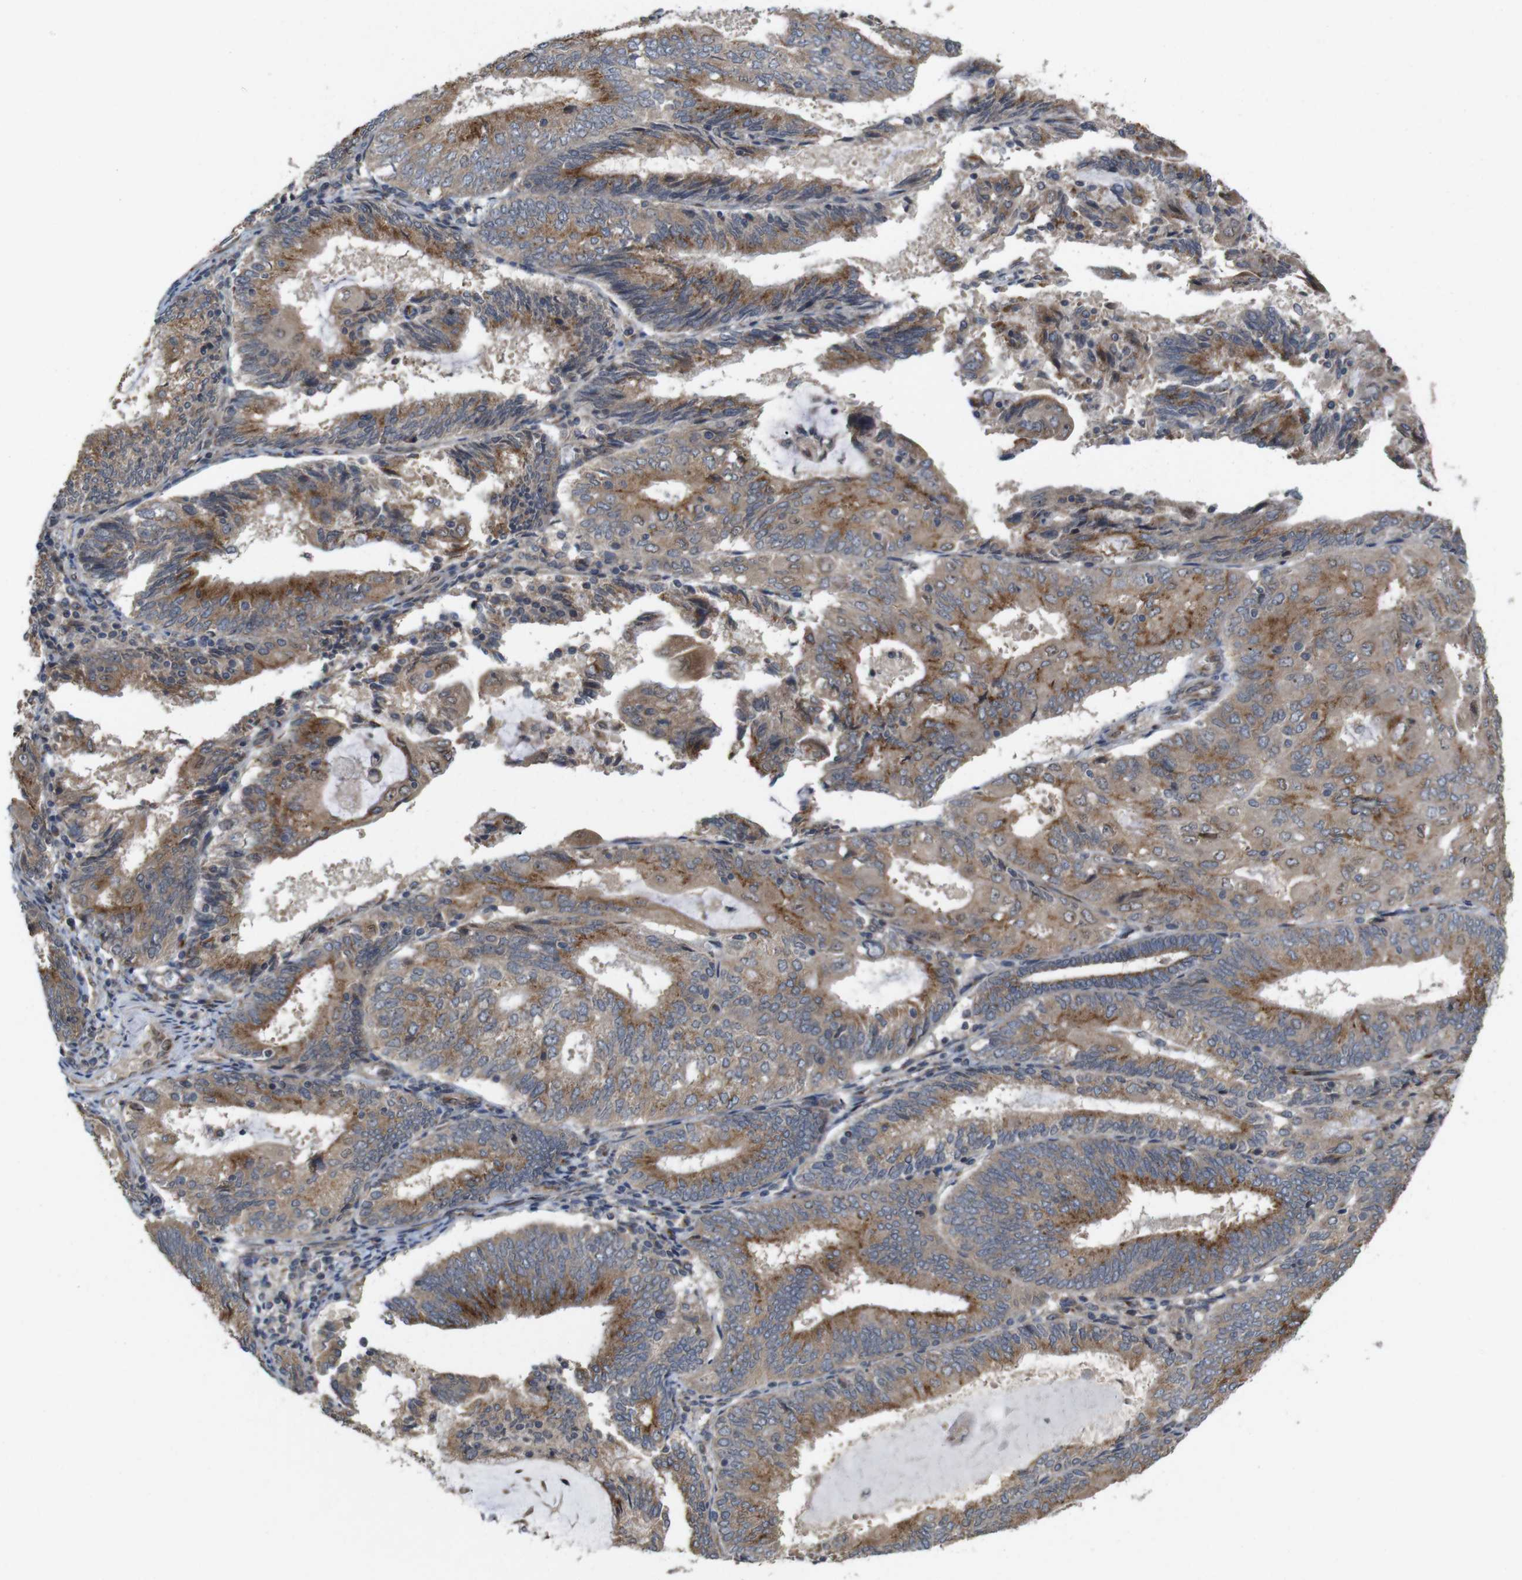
{"staining": {"intensity": "moderate", "quantity": ">75%", "location": "cytoplasmic/membranous"}, "tissue": "endometrial cancer", "cell_type": "Tumor cells", "image_type": "cancer", "snomed": [{"axis": "morphology", "description": "Adenocarcinoma, NOS"}, {"axis": "topography", "description": "Endometrium"}], "caption": "Adenocarcinoma (endometrial) was stained to show a protein in brown. There is medium levels of moderate cytoplasmic/membranous staining in about >75% of tumor cells.", "gene": "EFCAB14", "patient": {"sex": "female", "age": 81}}